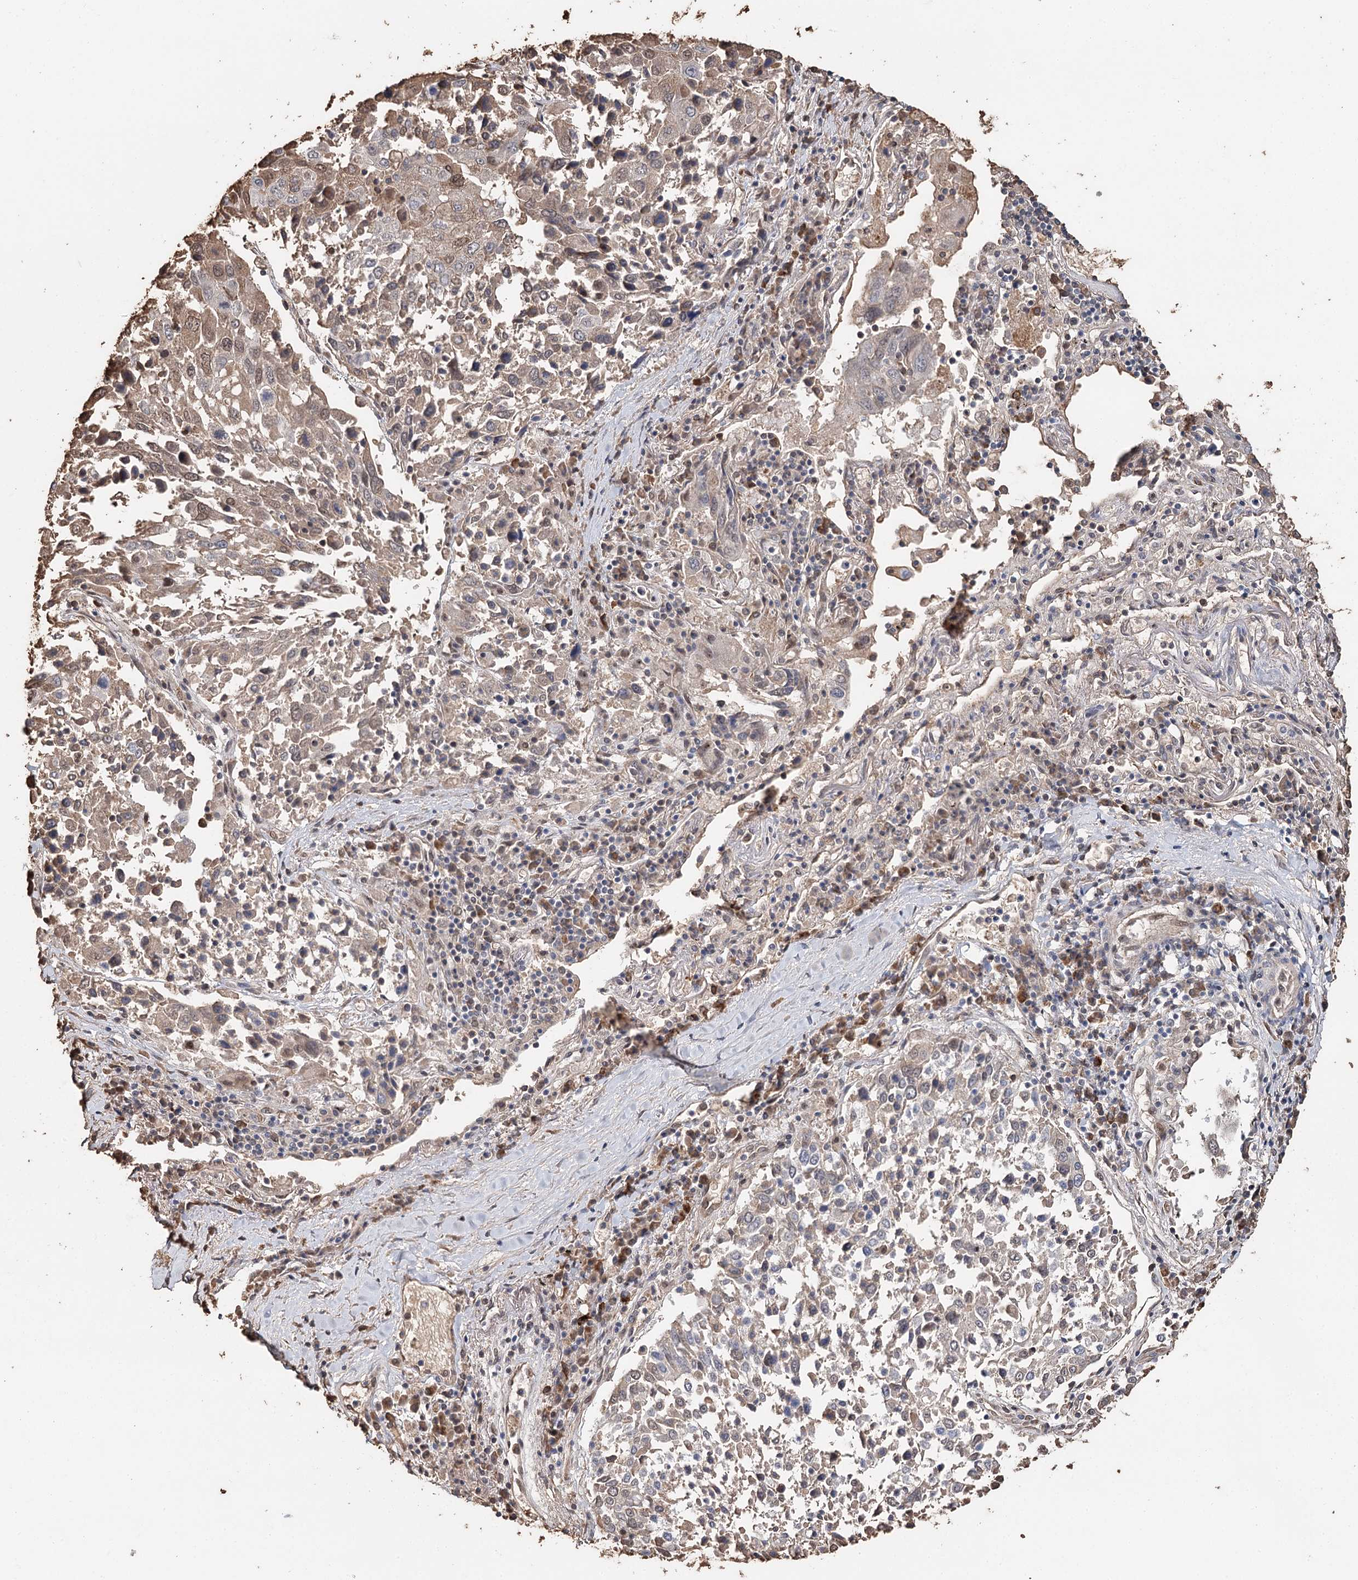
{"staining": {"intensity": "moderate", "quantity": "25%-75%", "location": "cytoplasmic/membranous"}, "tissue": "lung cancer", "cell_type": "Tumor cells", "image_type": "cancer", "snomed": [{"axis": "morphology", "description": "Squamous cell carcinoma, NOS"}, {"axis": "topography", "description": "Lung"}], "caption": "A brown stain labels moderate cytoplasmic/membranous positivity of a protein in lung squamous cell carcinoma tumor cells.", "gene": "SYVN1", "patient": {"sex": "male", "age": 65}}